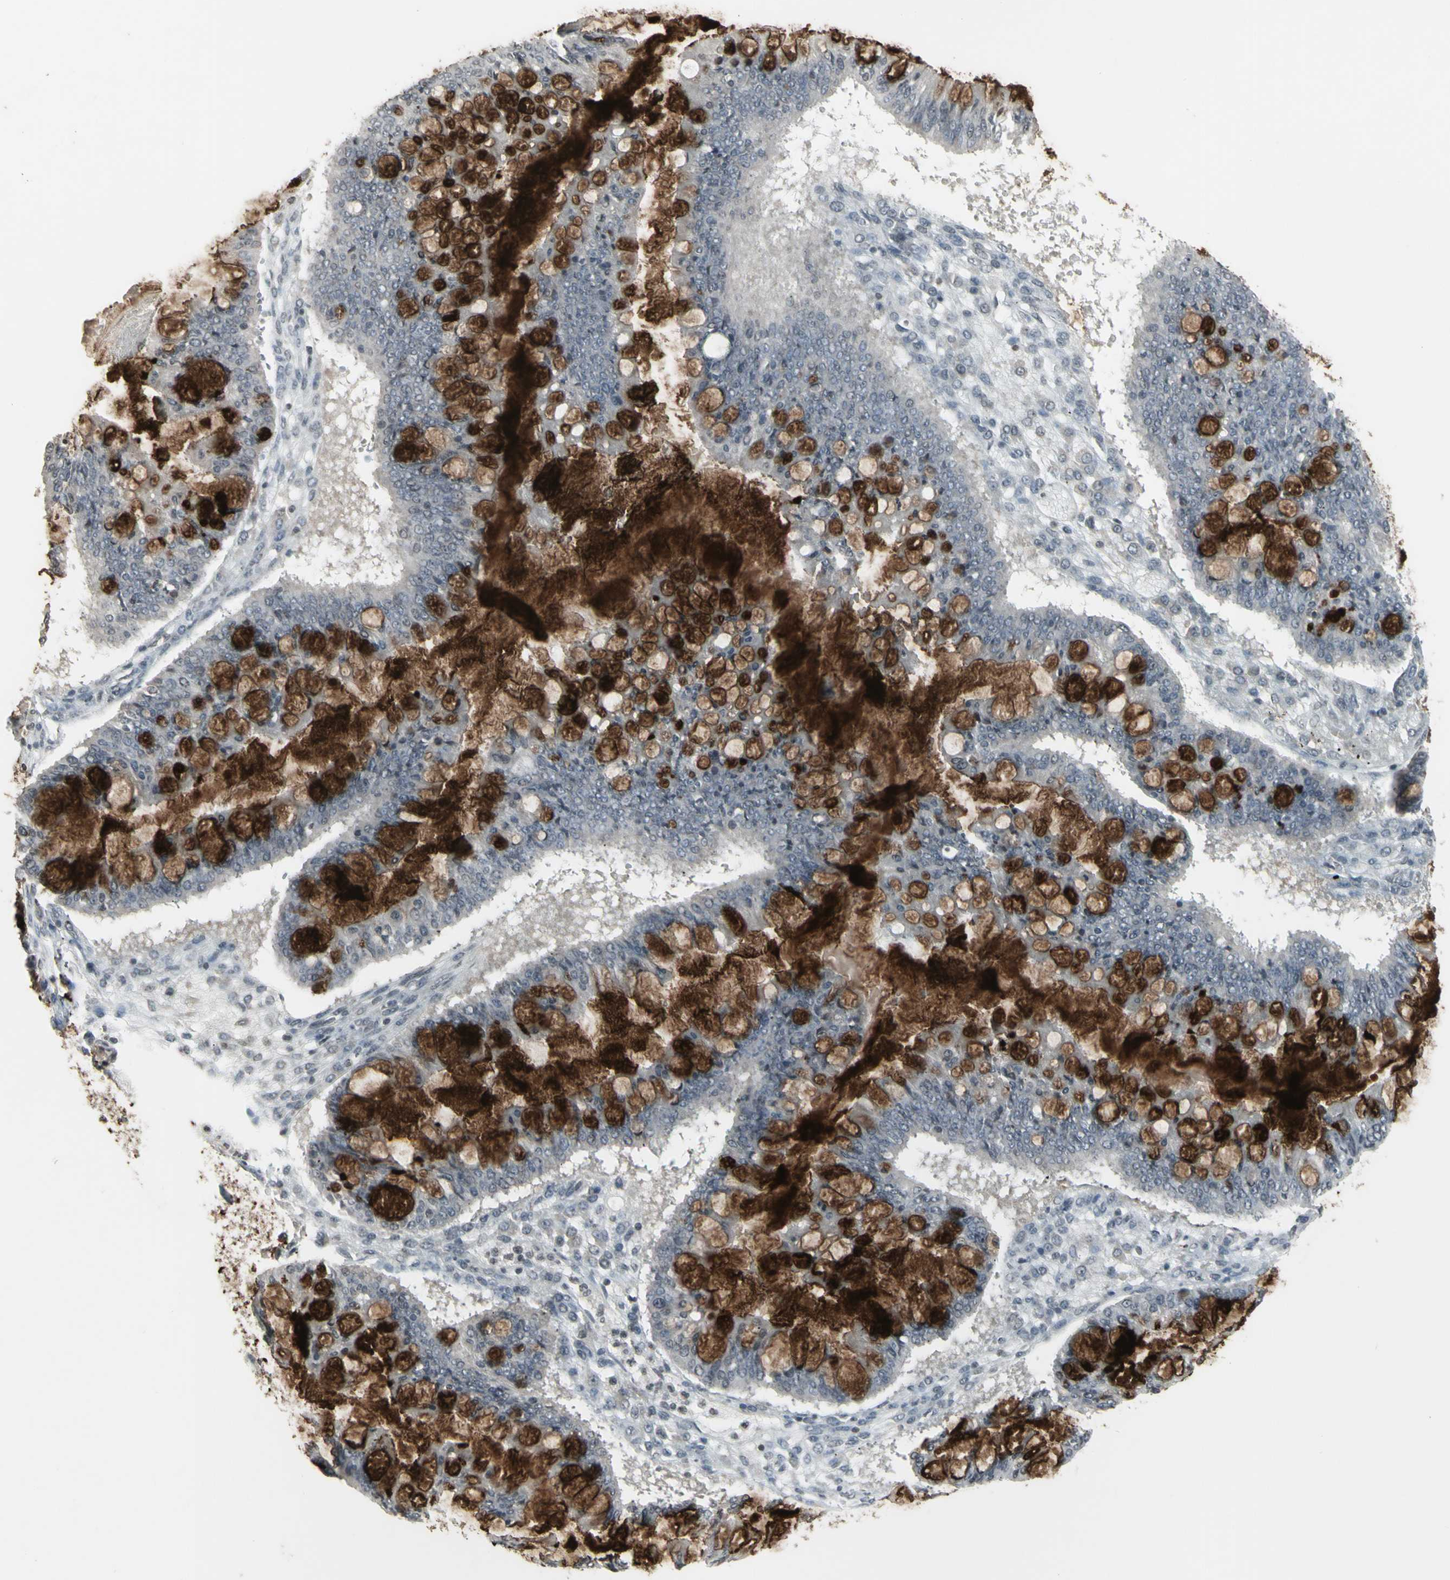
{"staining": {"intensity": "moderate", "quantity": "<25%", "location": "cytoplasmic/membranous"}, "tissue": "ovarian cancer", "cell_type": "Tumor cells", "image_type": "cancer", "snomed": [{"axis": "morphology", "description": "Cystadenocarcinoma, mucinous, NOS"}, {"axis": "topography", "description": "Ovary"}], "caption": "Immunohistochemistry (IHC) of ovarian cancer exhibits low levels of moderate cytoplasmic/membranous positivity in approximately <25% of tumor cells. The protein is shown in brown color, while the nuclei are stained blue.", "gene": "MUC5AC", "patient": {"sex": "female", "age": 73}}